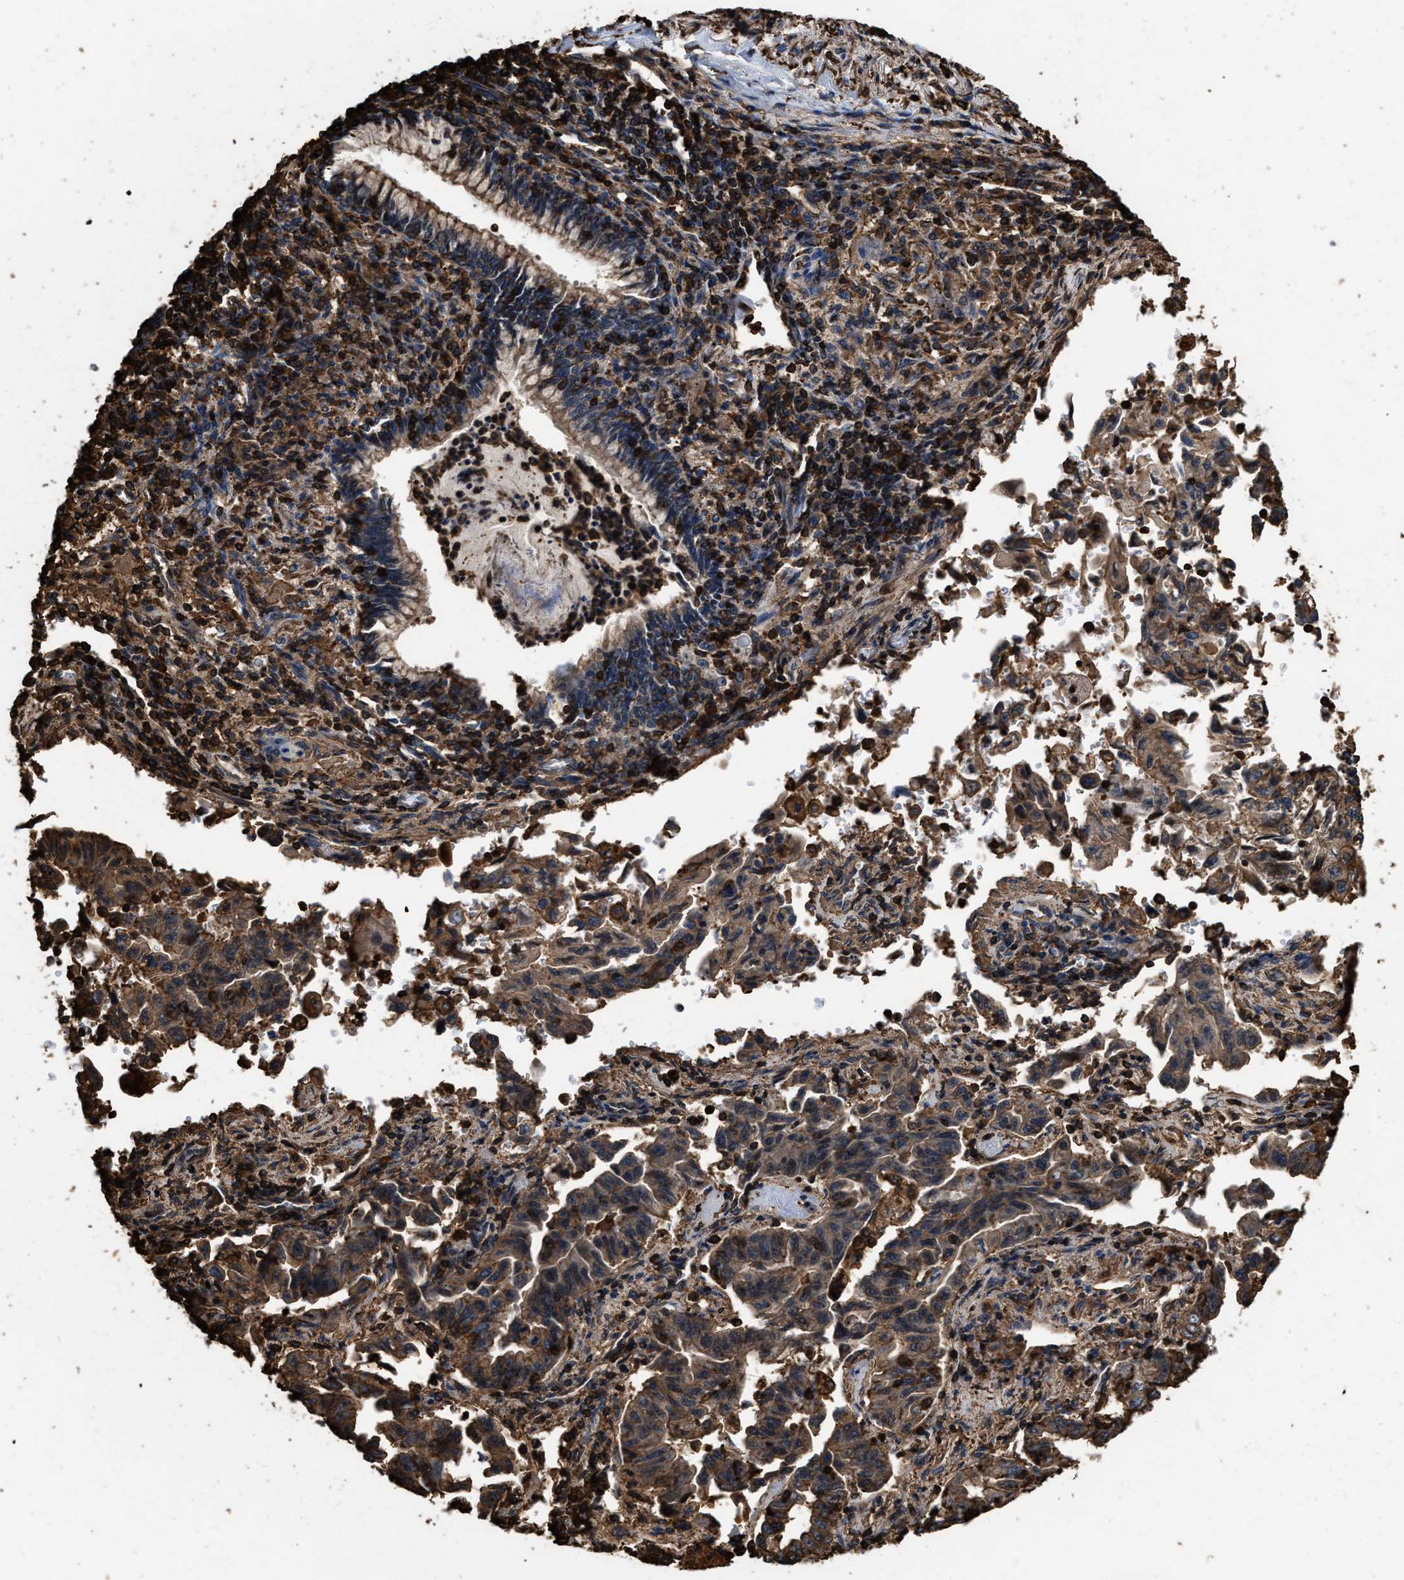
{"staining": {"intensity": "strong", "quantity": ">75%", "location": "cytoplasmic/membranous"}, "tissue": "lung cancer", "cell_type": "Tumor cells", "image_type": "cancer", "snomed": [{"axis": "morphology", "description": "Adenocarcinoma, NOS"}, {"axis": "topography", "description": "Lung"}], "caption": "Lung adenocarcinoma stained for a protein (brown) exhibits strong cytoplasmic/membranous positive positivity in about >75% of tumor cells.", "gene": "KBTBD2", "patient": {"sex": "female", "age": 51}}